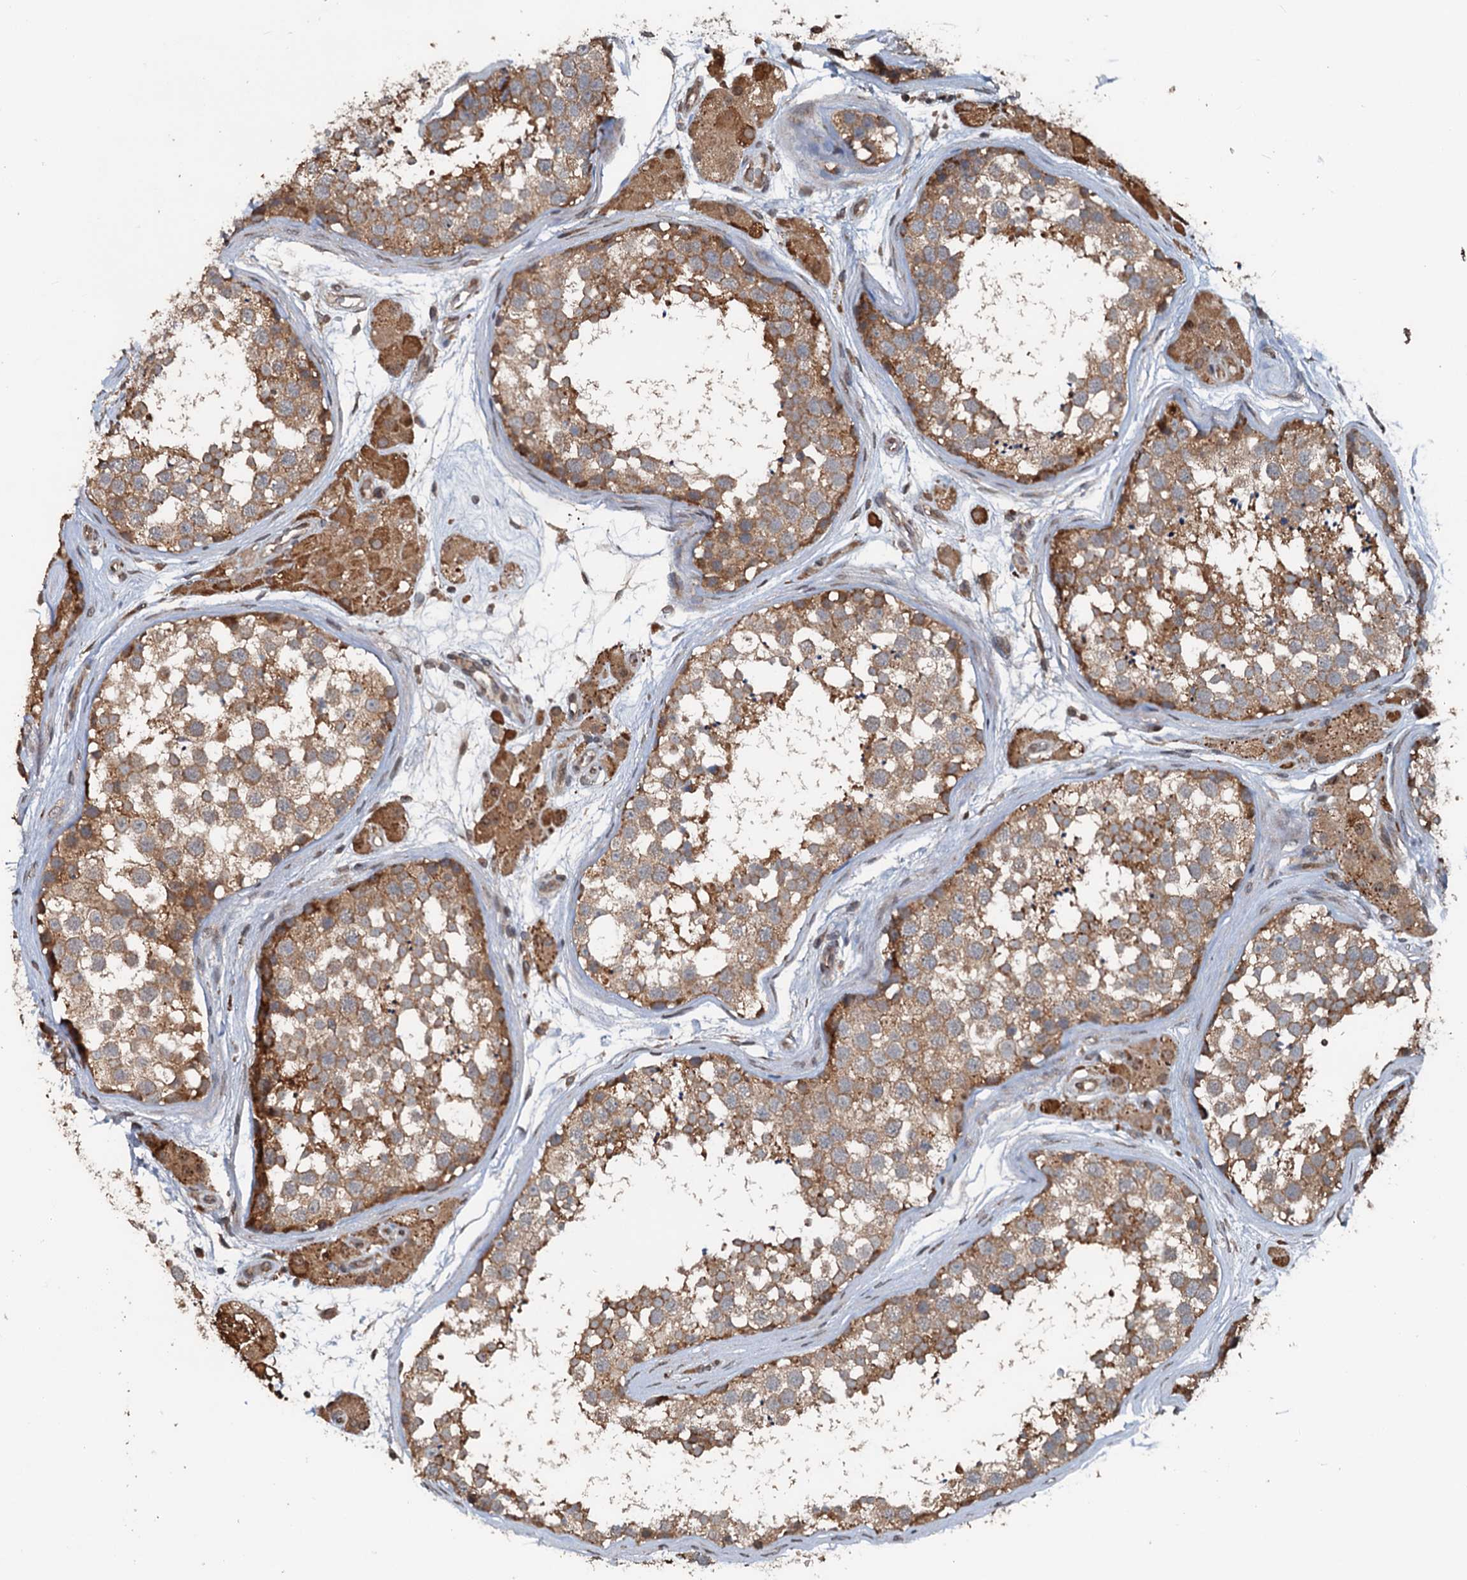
{"staining": {"intensity": "moderate", "quantity": "25%-75%", "location": "cytoplasmic/membranous"}, "tissue": "testis", "cell_type": "Cells in seminiferous ducts", "image_type": "normal", "snomed": [{"axis": "morphology", "description": "Normal tissue, NOS"}, {"axis": "topography", "description": "Testis"}], "caption": "Brown immunohistochemical staining in benign human testis reveals moderate cytoplasmic/membranous expression in about 25%-75% of cells in seminiferous ducts. (DAB (3,3'-diaminobenzidine) = brown stain, brightfield microscopy at high magnification).", "gene": "N4BP2L2", "patient": {"sex": "male", "age": 56}}